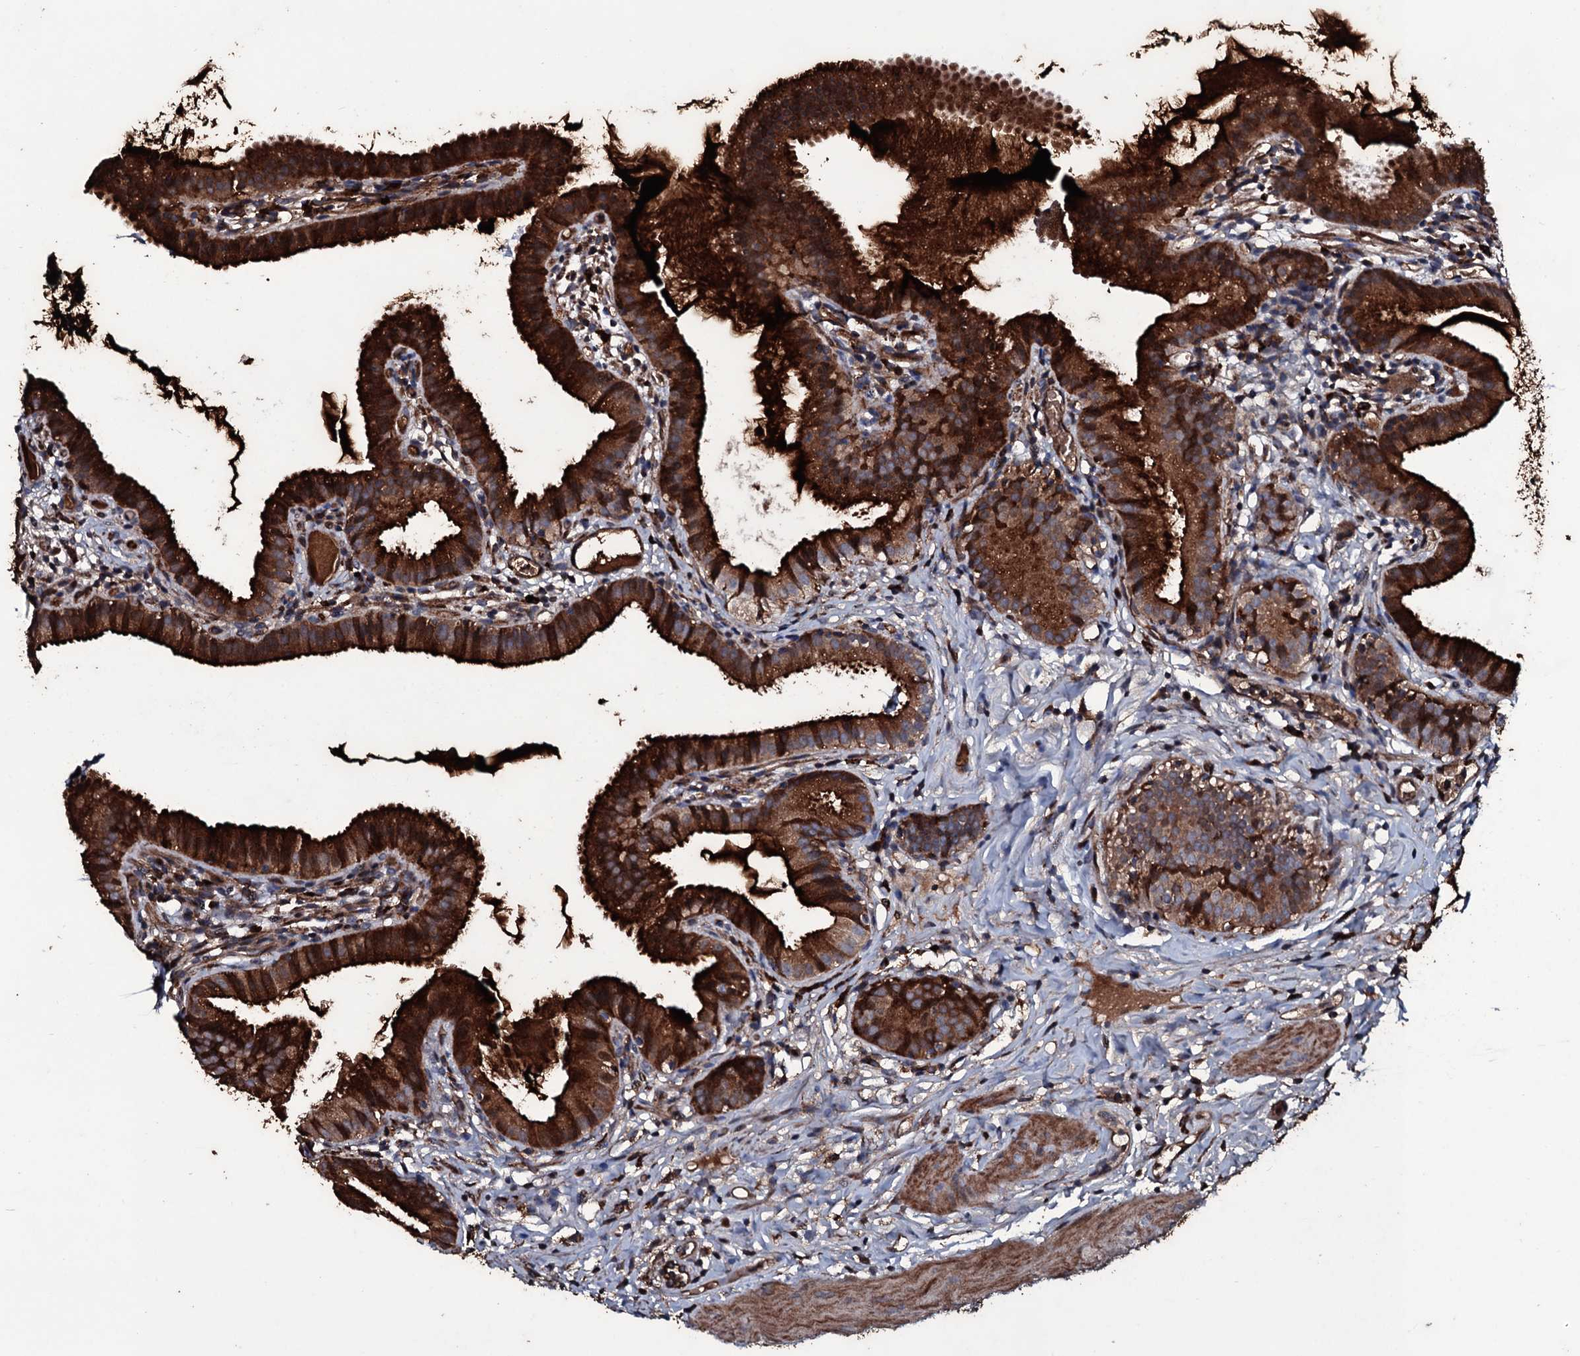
{"staining": {"intensity": "strong", "quantity": ">75%", "location": "cytoplasmic/membranous"}, "tissue": "gallbladder", "cell_type": "Glandular cells", "image_type": "normal", "snomed": [{"axis": "morphology", "description": "Normal tissue, NOS"}, {"axis": "topography", "description": "Gallbladder"}], "caption": "Immunohistochemistry (IHC) (DAB (3,3'-diaminobenzidine)) staining of unremarkable gallbladder reveals strong cytoplasmic/membranous protein staining in about >75% of glandular cells.", "gene": "ZSWIM8", "patient": {"sex": "female", "age": 46}}